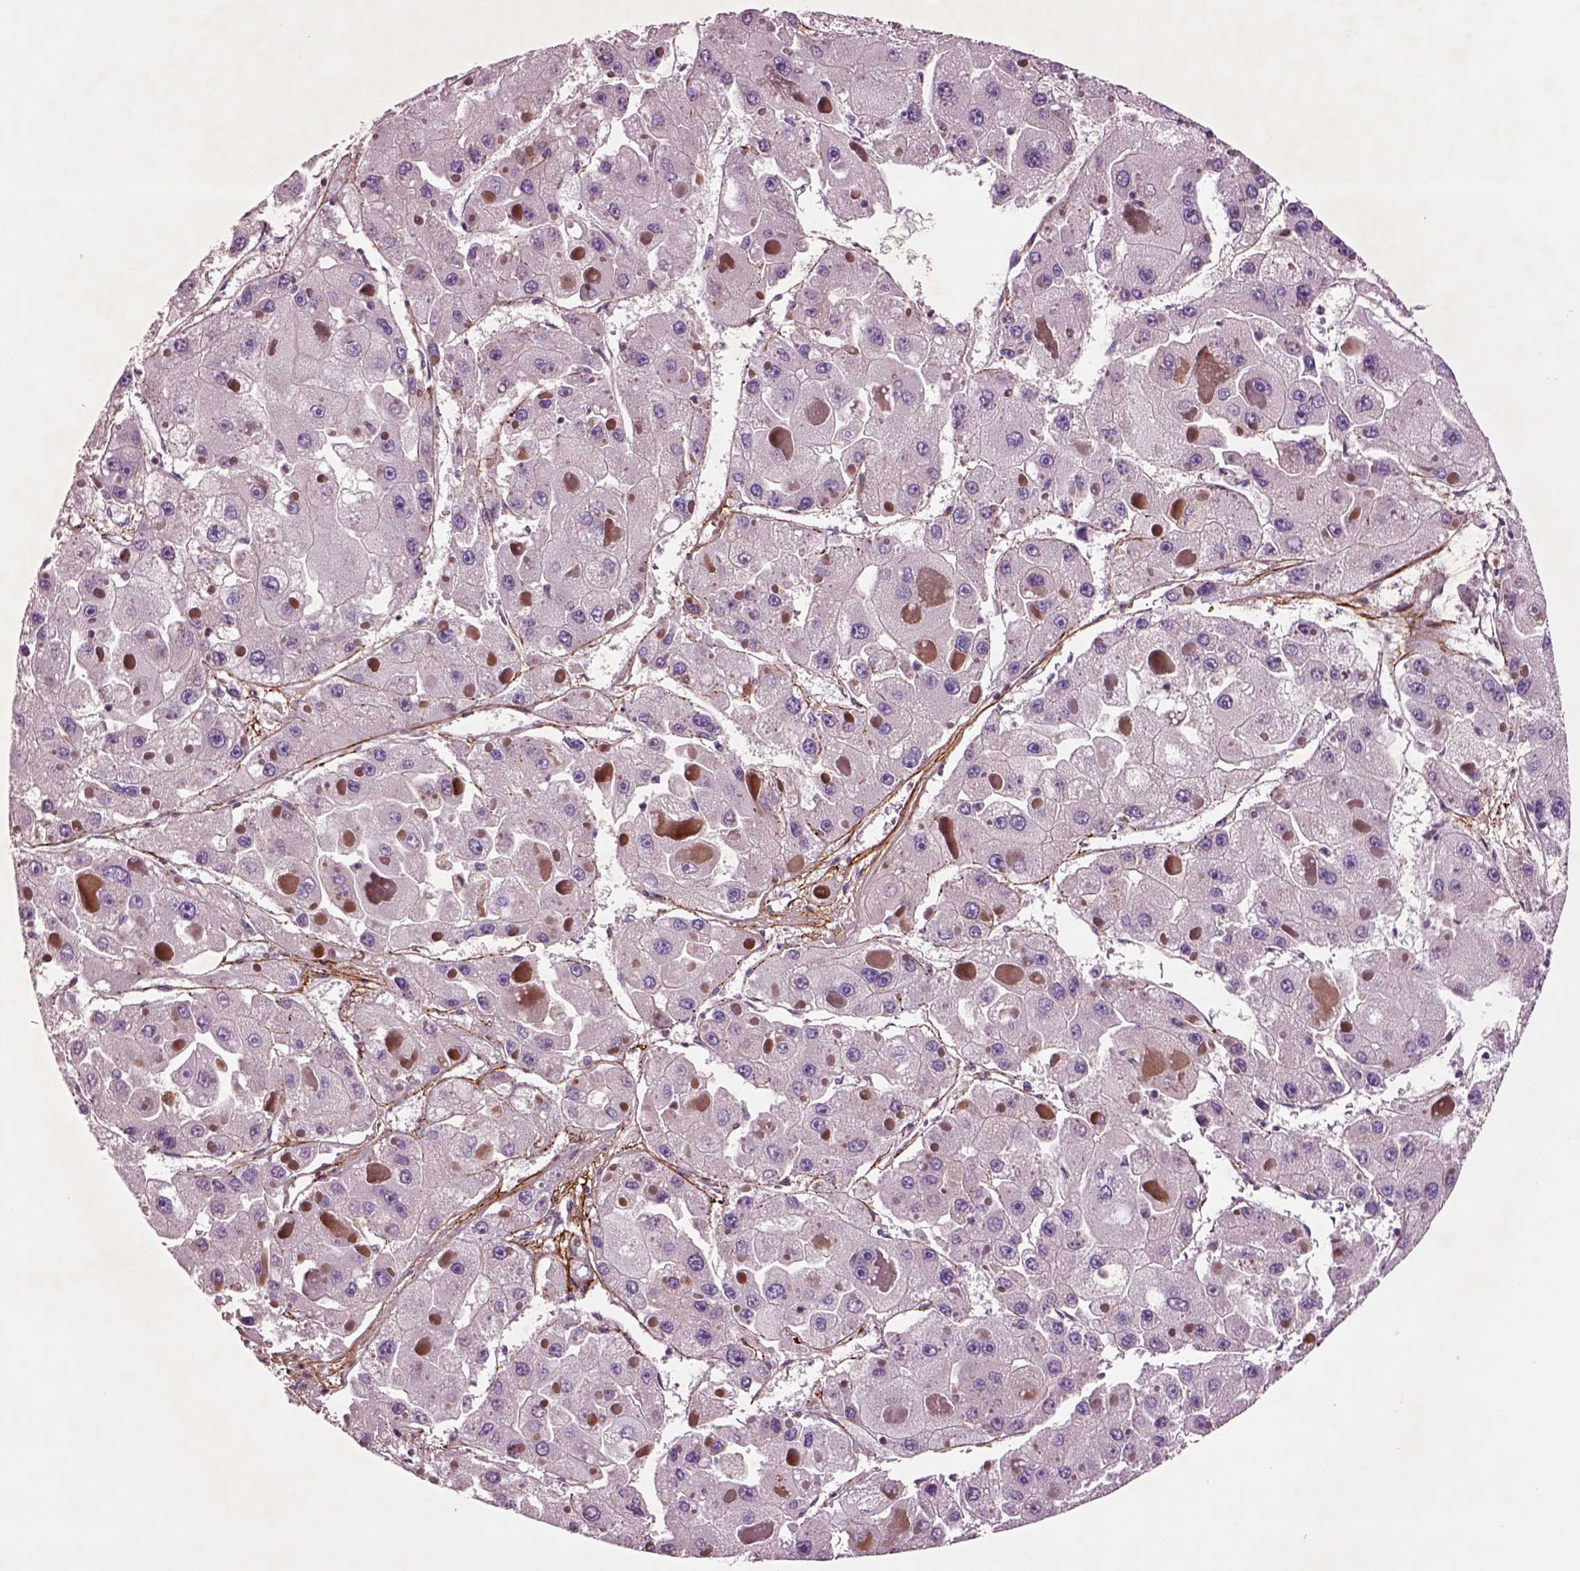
{"staining": {"intensity": "negative", "quantity": "none", "location": "none"}, "tissue": "liver cancer", "cell_type": "Tumor cells", "image_type": "cancer", "snomed": [{"axis": "morphology", "description": "Carcinoma, Hepatocellular, NOS"}, {"axis": "topography", "description": "Liver"}], "caption": "Immunohistochemistry (IHC) histopathology image of human liver cancer stained for a protein (brown), which reveals no positivity in tumor cells. Nuclei are stained in blue.", "gene": "SEC23A", "patient": {"sex": "female", "age": 73}}